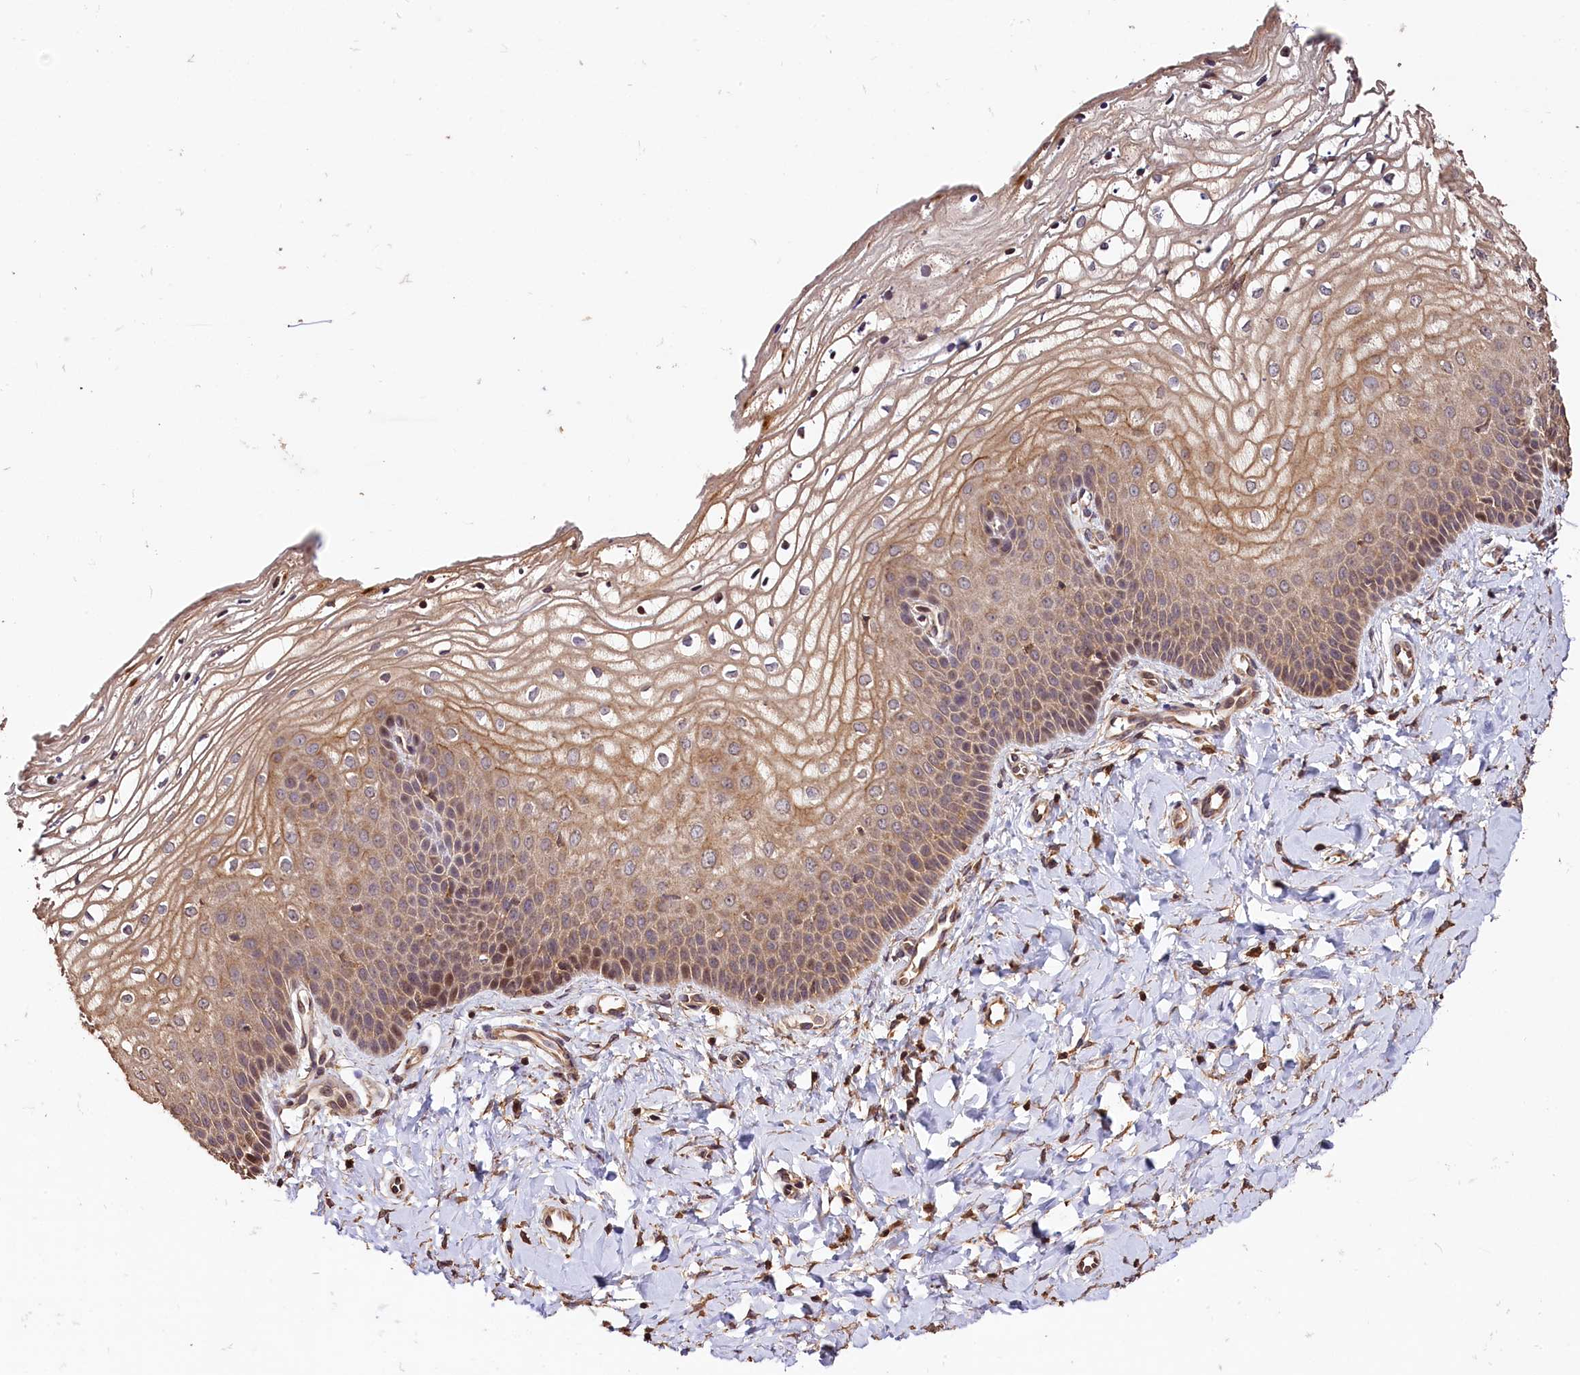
{"staining": {"intensity": "moderate", "quantity": "25%-75%", "location": "cytoplasmic/membranous,nuclear"}, "tissue": "vagina", "cell_type": "Squamous epithelial cells", "image_type": "normal", "snomed": [{"axis": "morphology", "description": "Normal tissue, NOS"}, {"axis": "topography", "description": "Vagina"}], "caption": "A brown stain labels moderate cytoplasmic/membranous,nuclear positivity of a protein in squamous epithelial cells of normal vagina.", "gene": "KPTN", "patient": {"sex": "female", "age": 68}}